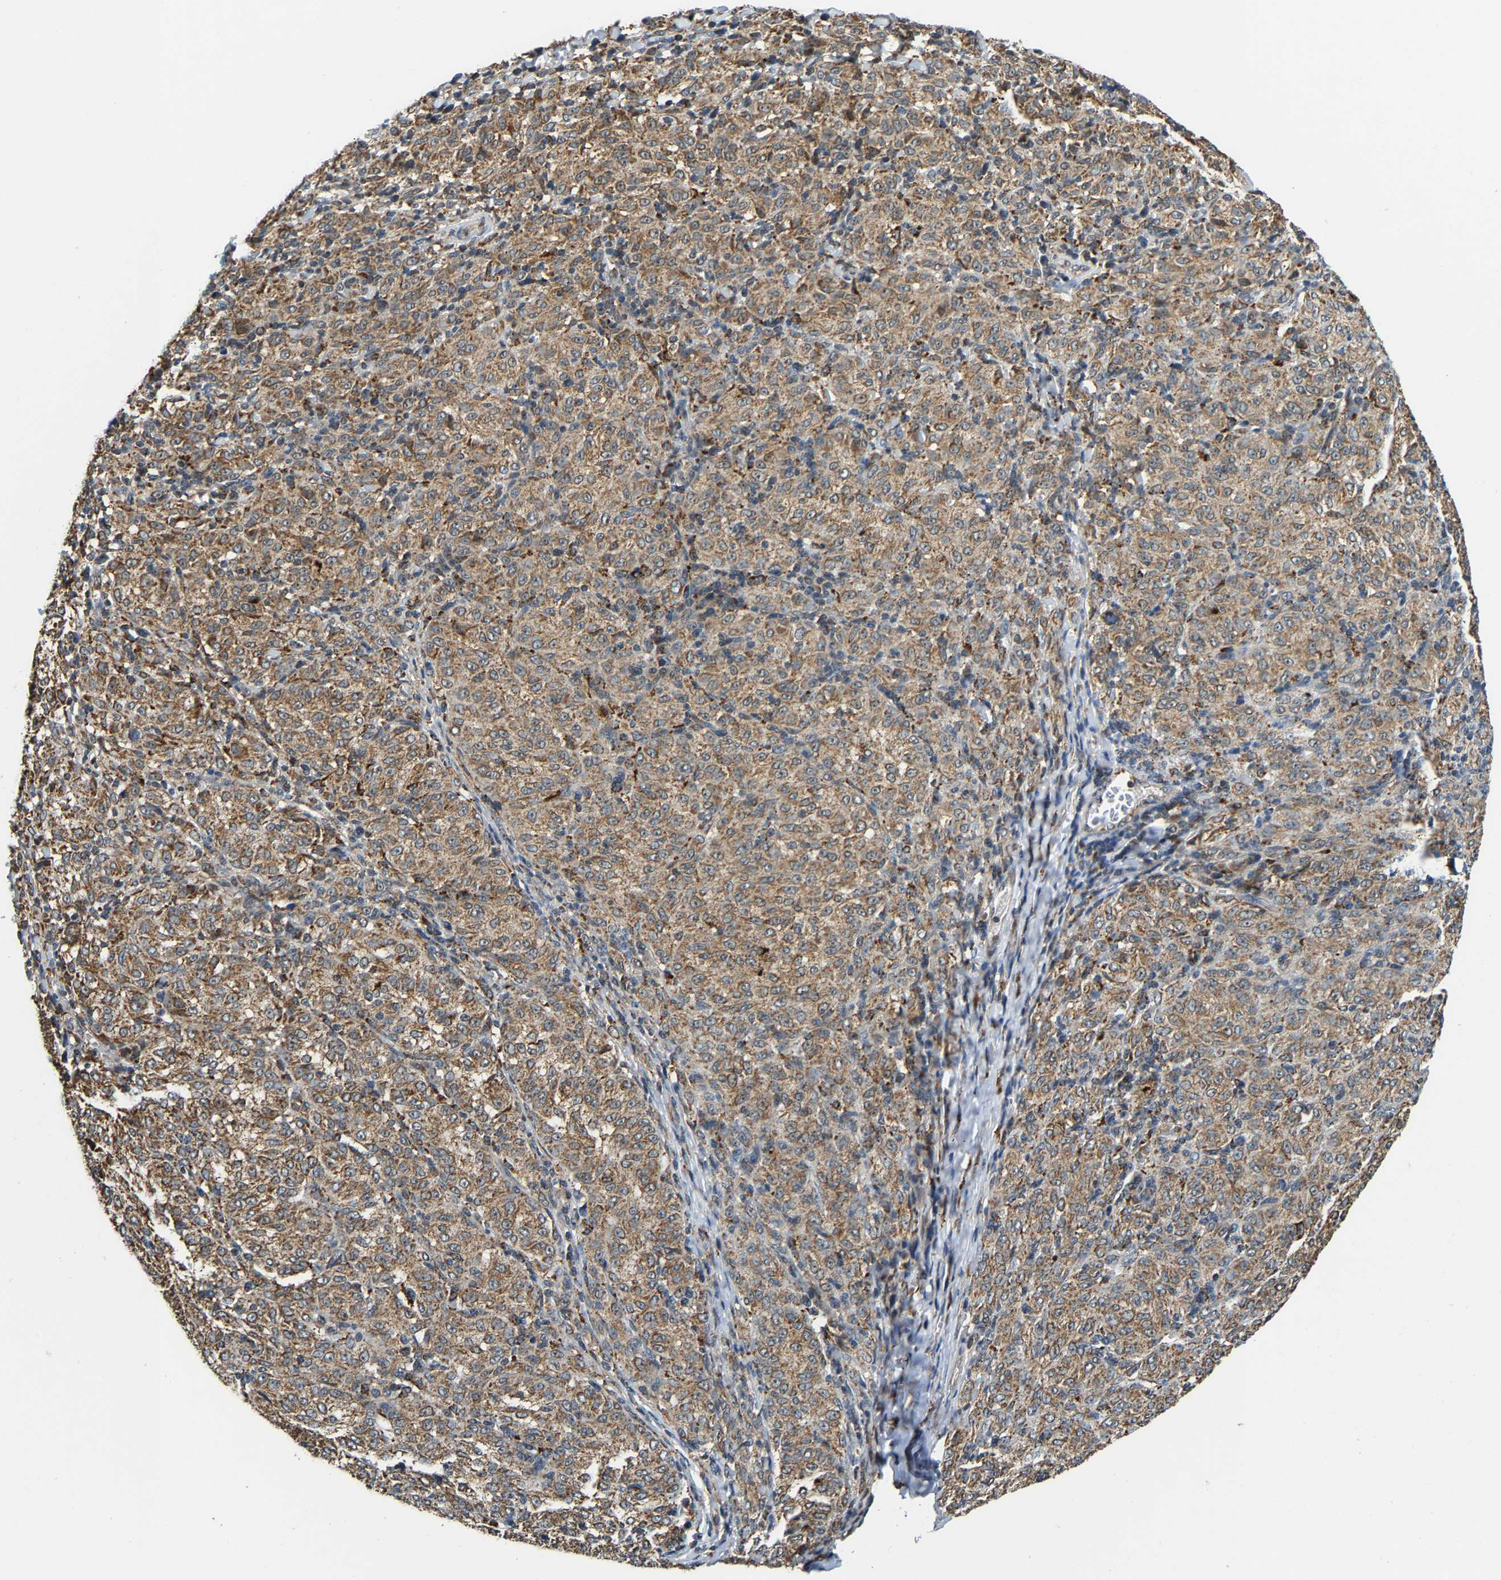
{"staining": {"intensity": "moderate", "quantity": ">75%", "location": "cytoplasmic/membranous"}, "tissue": "melanoma", "cell_type": "Tumor cells", "image_type": "cancer", "snomed": [{"axis": "morphology", "description": "Malignant melanoma, NOS"}, {"axis": "topography", "description": "Skin"}], "caption": "Malignant melanoma tissue demonstrates moderate cytoplasmic/membranous expression in approximately >75% of tumor cells, visualized by immunohistochemistry.", "gene": "GIMAP7", "patient": {"sex": "female", "age": 72}}